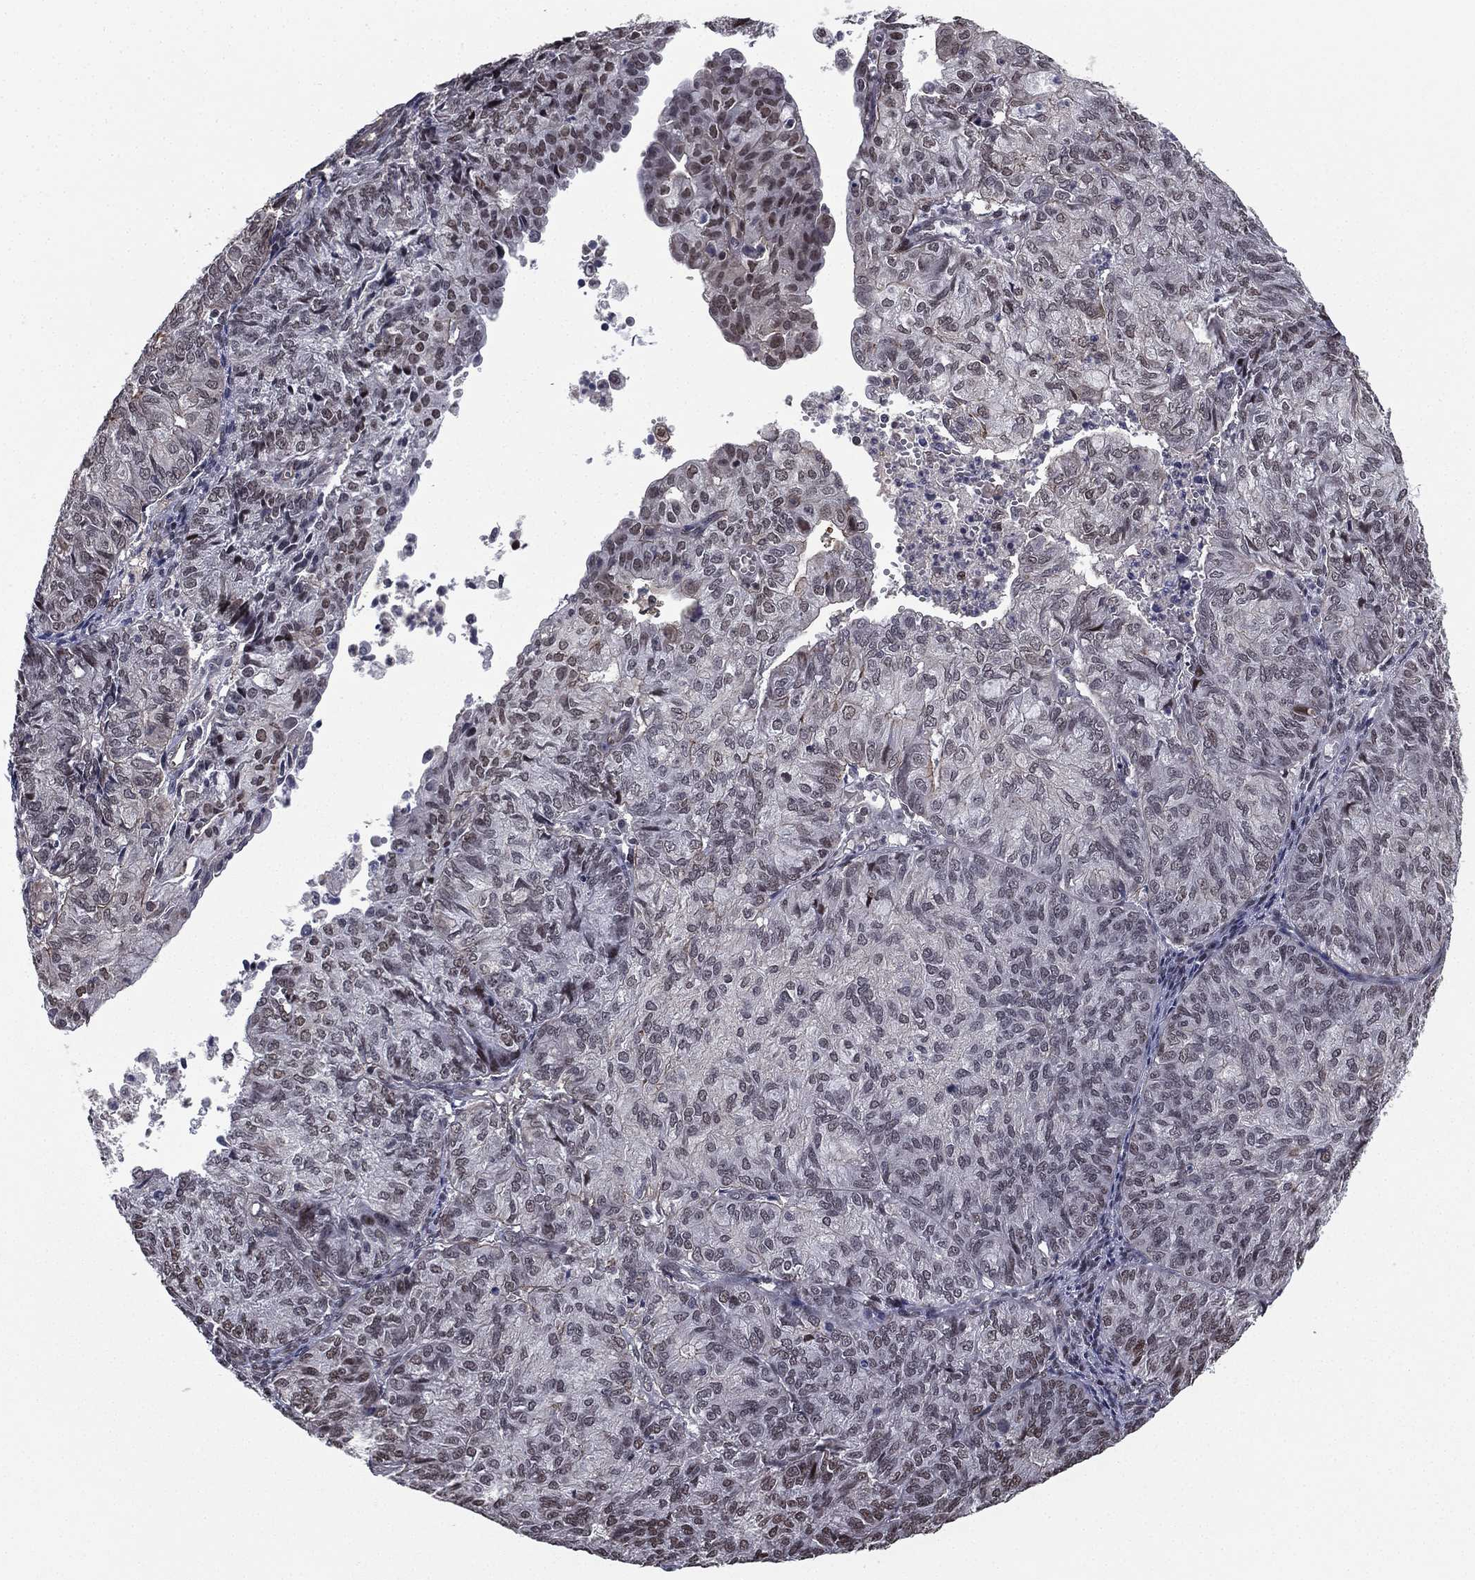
{"staining": {"intensity": "weak", "quantity": "<25%", "location": "cytoplasmic/membranous"}, "tissue": "endometrial cancer", "cell_type": "Tumor cells", "image_type": "cancer", "snomed": [{"axis": "morphology", "description": "Adenocarcinoma, NOS"}, {"axis": "topography", "description": "Endometrium"}], "caption": "Tumor cells show no significant protein expression in endometrial adenocarcinoma. (Brightfield microscopy of DAB (3,3'-diaminobenzidine) IHC at high magnification).", "gene": "RARB", "patient": {"sex": "female", "age": 82}}